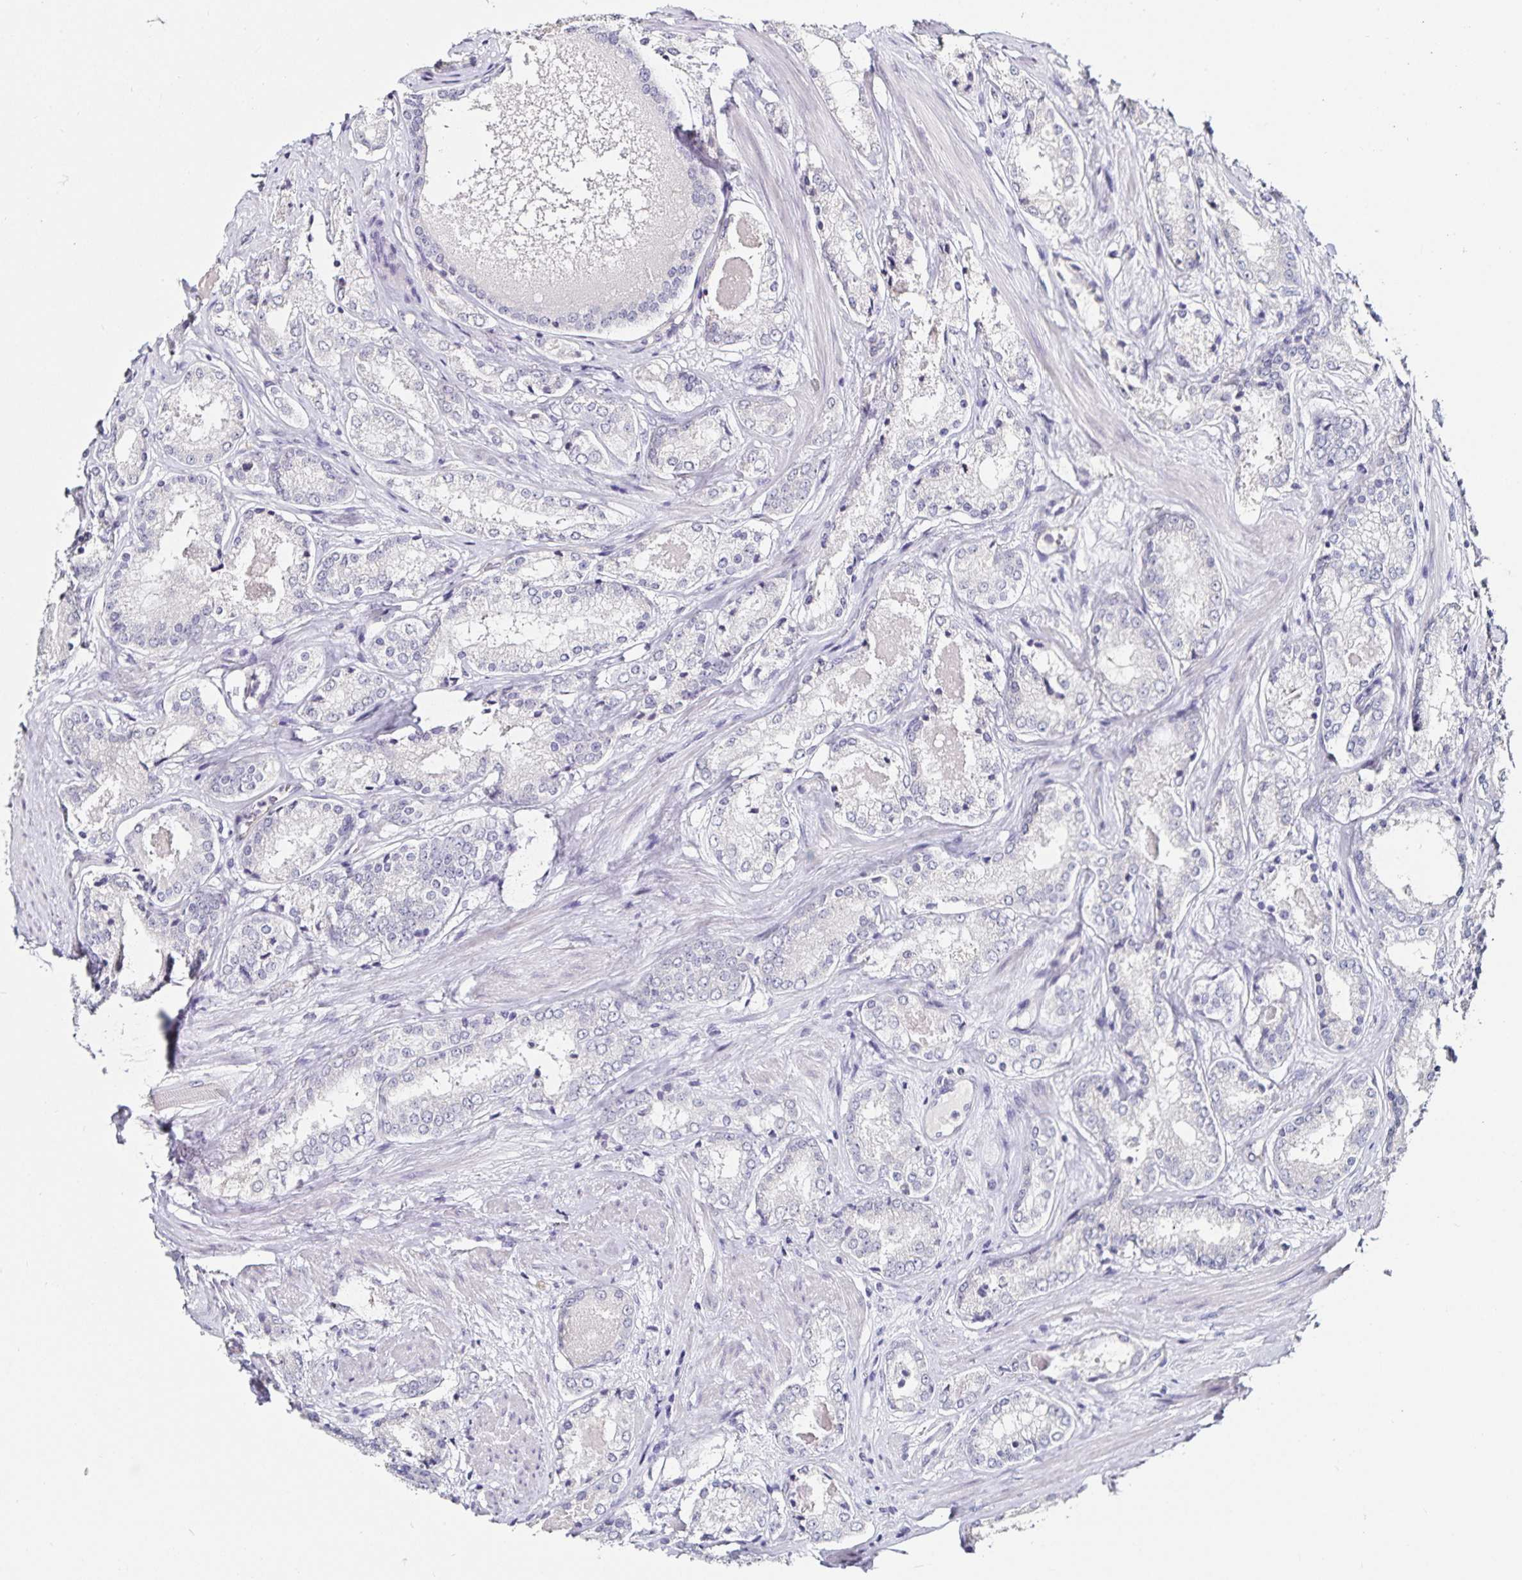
{"staining": {"intensity": "negative", "quantity": "none", "location": "none"}, "tissue": "prostate cancer", "cell_type": "Tumor cells", "image_type": "cancer", "snomed": [{"axis": "morphology", "description": "Adenocarcinoma, NOS"}, {"axis": "morphology", "description": "Adenocarcinoma, Low grade"}, {"axis": "topography", "description": "Prostate"}], "caption": "High power microscopy micrograph of an immunohistochemistry histopathology image of prostate cancer, revealing no significant expression in tumor cells.", "gene": "TSPAN7", "patient": {"sex": "male", "age": 68}}